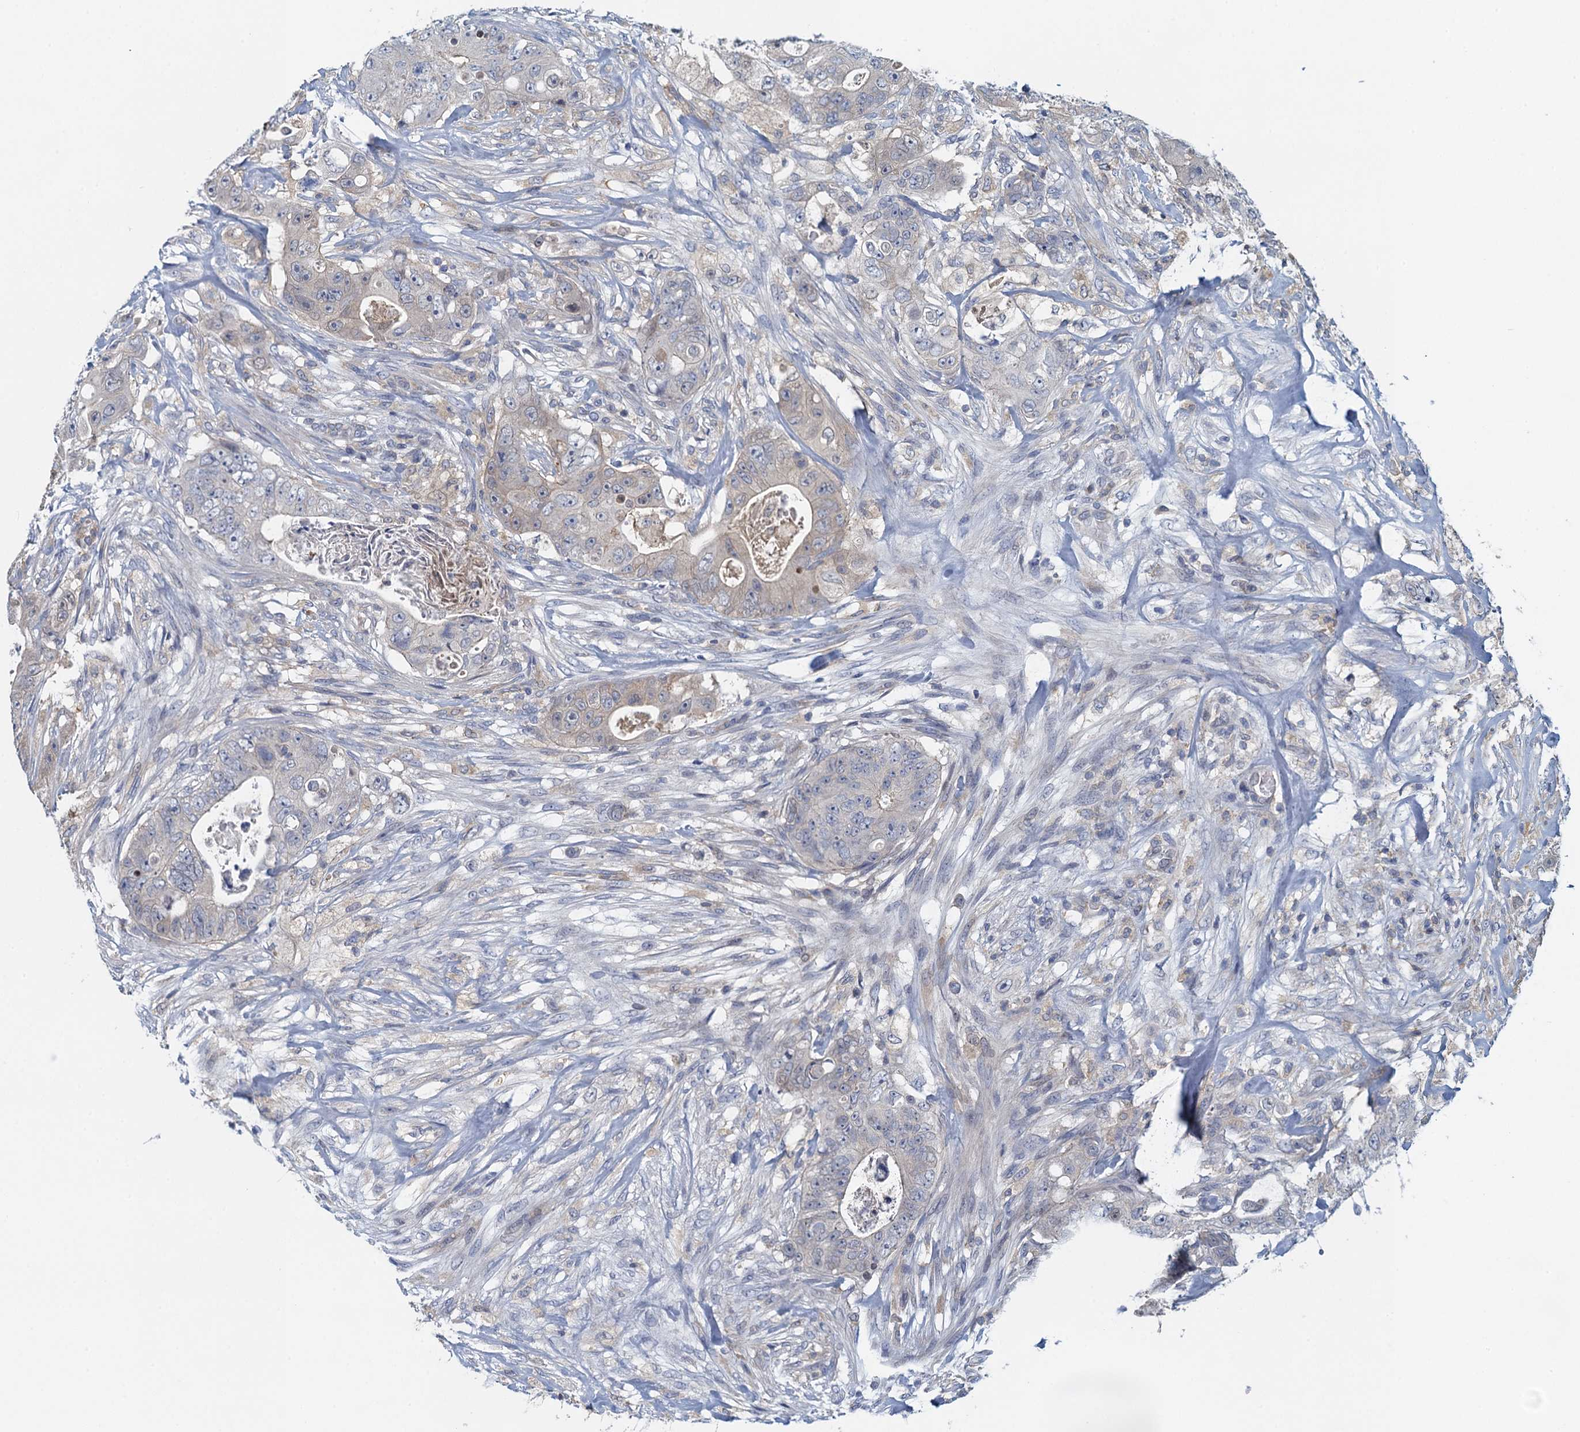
{"staining": {"intensity": "weak", "quantity": "<25%", "location": "cytoplasmic/membranous"}, "tissue": "colorectal cancer", "cell_type": "Tumor cells", "image_type": "cancer", "snomed": [{"axis": "morphology", "description": "Adenocarcinoma, NOS"}, {"axis": "topography", "description": "Colon"}], "caption": "This is an immunohistochemistry histopathology image of human colorectal cancer (adenocarcinoma). There is no expression in tumor cells.", "gene": "NCKAP1L", "patient": {"sex": "female", "age": 46}}